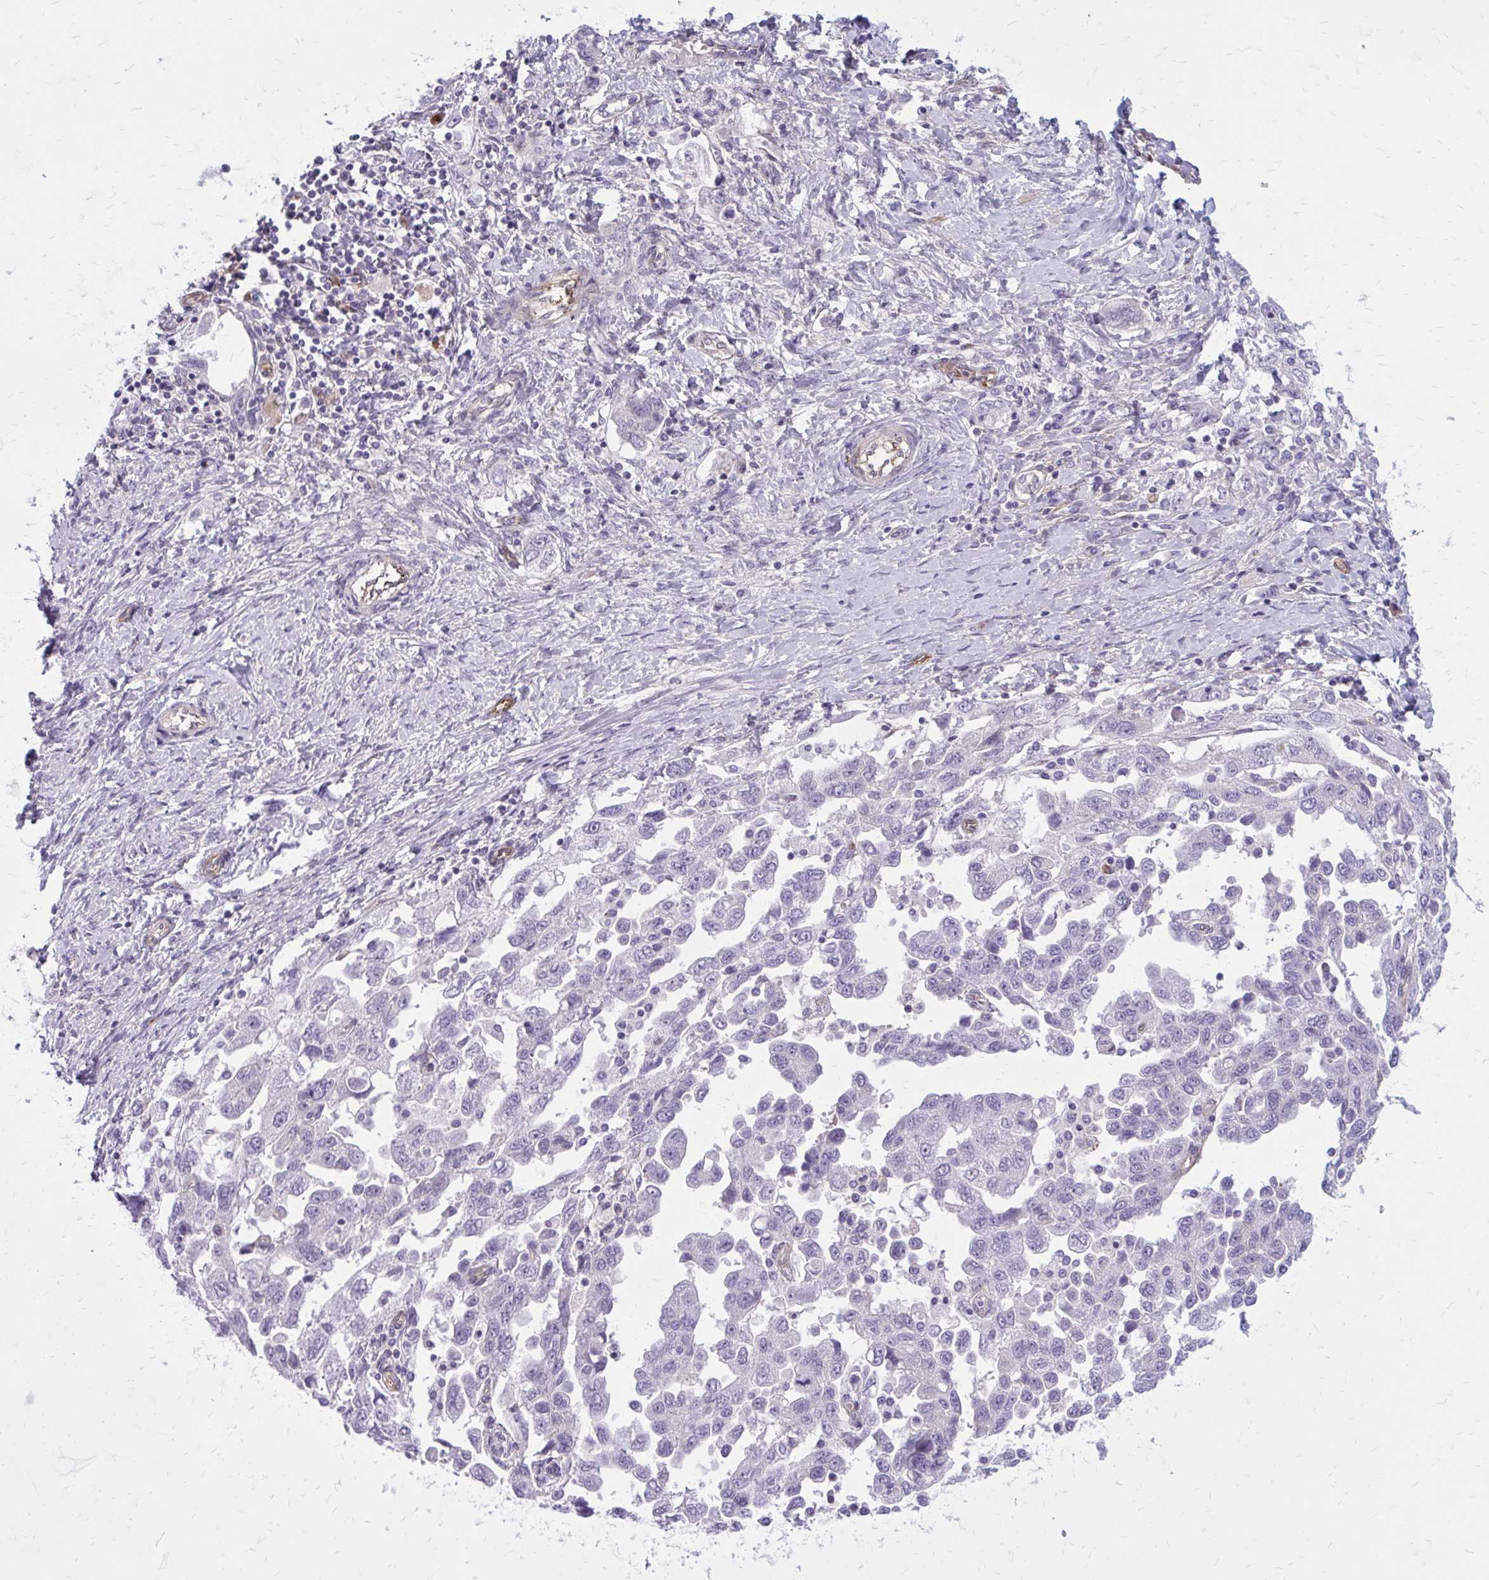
{"staining": {"intensity": "negative", "quantity": "none", "location": "none"}, "tissue": "ovarian cancer", "cell_type": "Tumor cells", "image_type": "cancer", "snomed": [{"axis": "morphology", "description": "Carcinoma, NOS"}, {"axis": "morphology", "description": "Cystadenocarcinoma, serous, NOS"}, {"axis": "topography", "description": "Ovary"}], "caption": "A micrograph of ovarian carcinoma stained for a protein exhibits no brown staining in tumor cells.", "gene": "BEND5", "patient": {"sex": "female", "age": 69}}